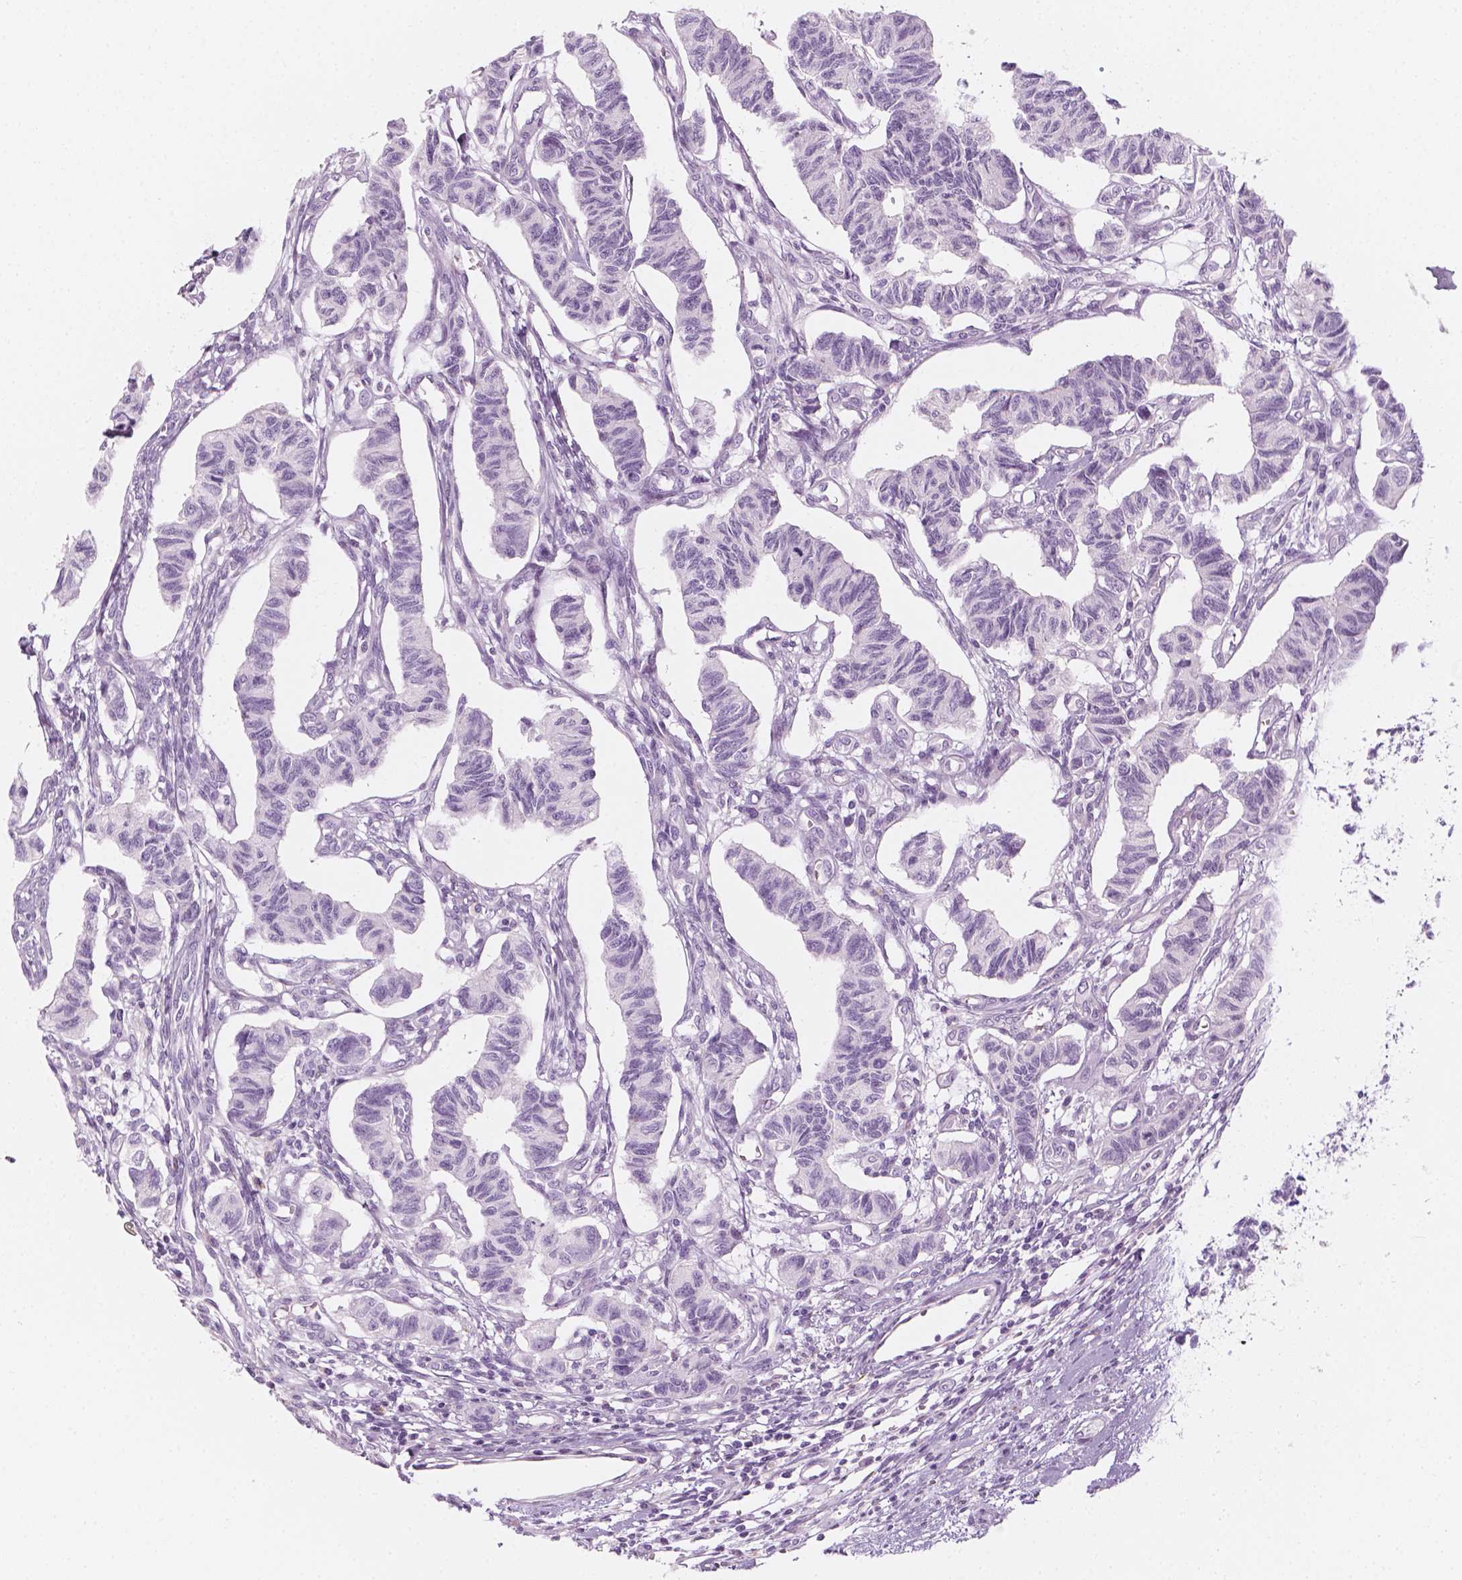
{"staining": {"intensity": "negative", "quantity": "none", "location": "none"}, "tissue": "carcinoid", "cell_type": "Tumor cells", "image_type": "cancer", "snomed": [{"axis": "morphology", "description": "Carcinoid, malignant, NOS"}, {"axis": "topography", "description": "Kidney"}], "caption": "The micrograph reveals no significant expression in tumor cells of carcinoid.", "gene": "CES1", "patient": {"sex": "female", "age": 41}}